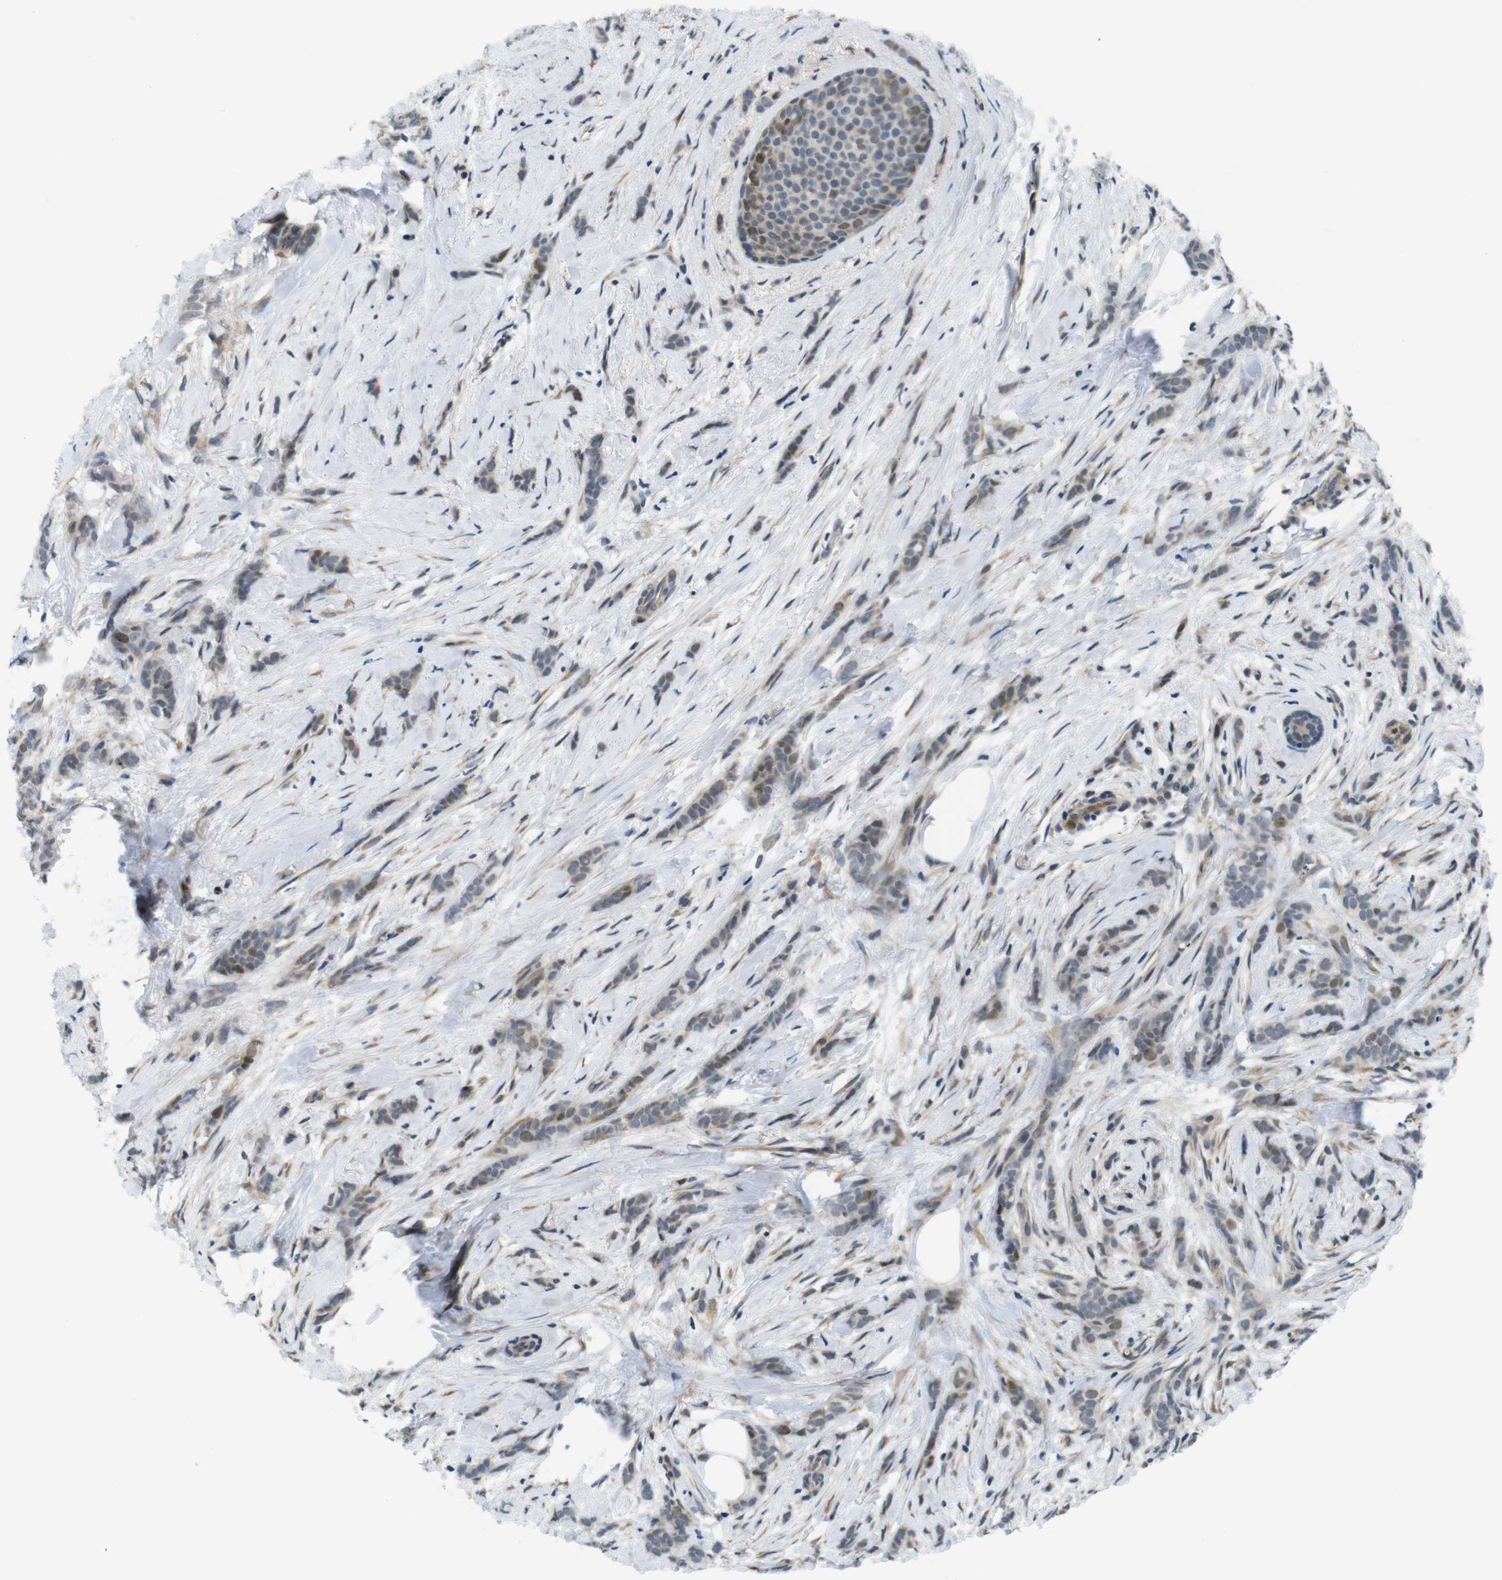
{"staining": {"intensity": "weak", "quantity": "25%-75%", "location": "cytoplasmic/membranous,nuclear"}, "tissue": "breast cancer", "cell_type": "Tumor cells", "image_type": "cancer", "snomed": [{"axis": "morphology", "description": "Lobular carcinoma, in situ"}, {"axis": "morphology", "description": "Lobular carcinoma"}, {"axis": "topography", "description": "Breast"}], "caption": "Immunohistochemical staining of breast cancer (lobular carcinoma) demonstrates low levels of weak cytoplasmic/membranous and nuclear positivity in about 25%-75% of tumor cells. (DAB (3,3'-diaminobenzidine) = brown stain, brightfield microscopy at high magnification).", "gene": "SMCO2", "patient": {"sex": "female", "age": 41}}